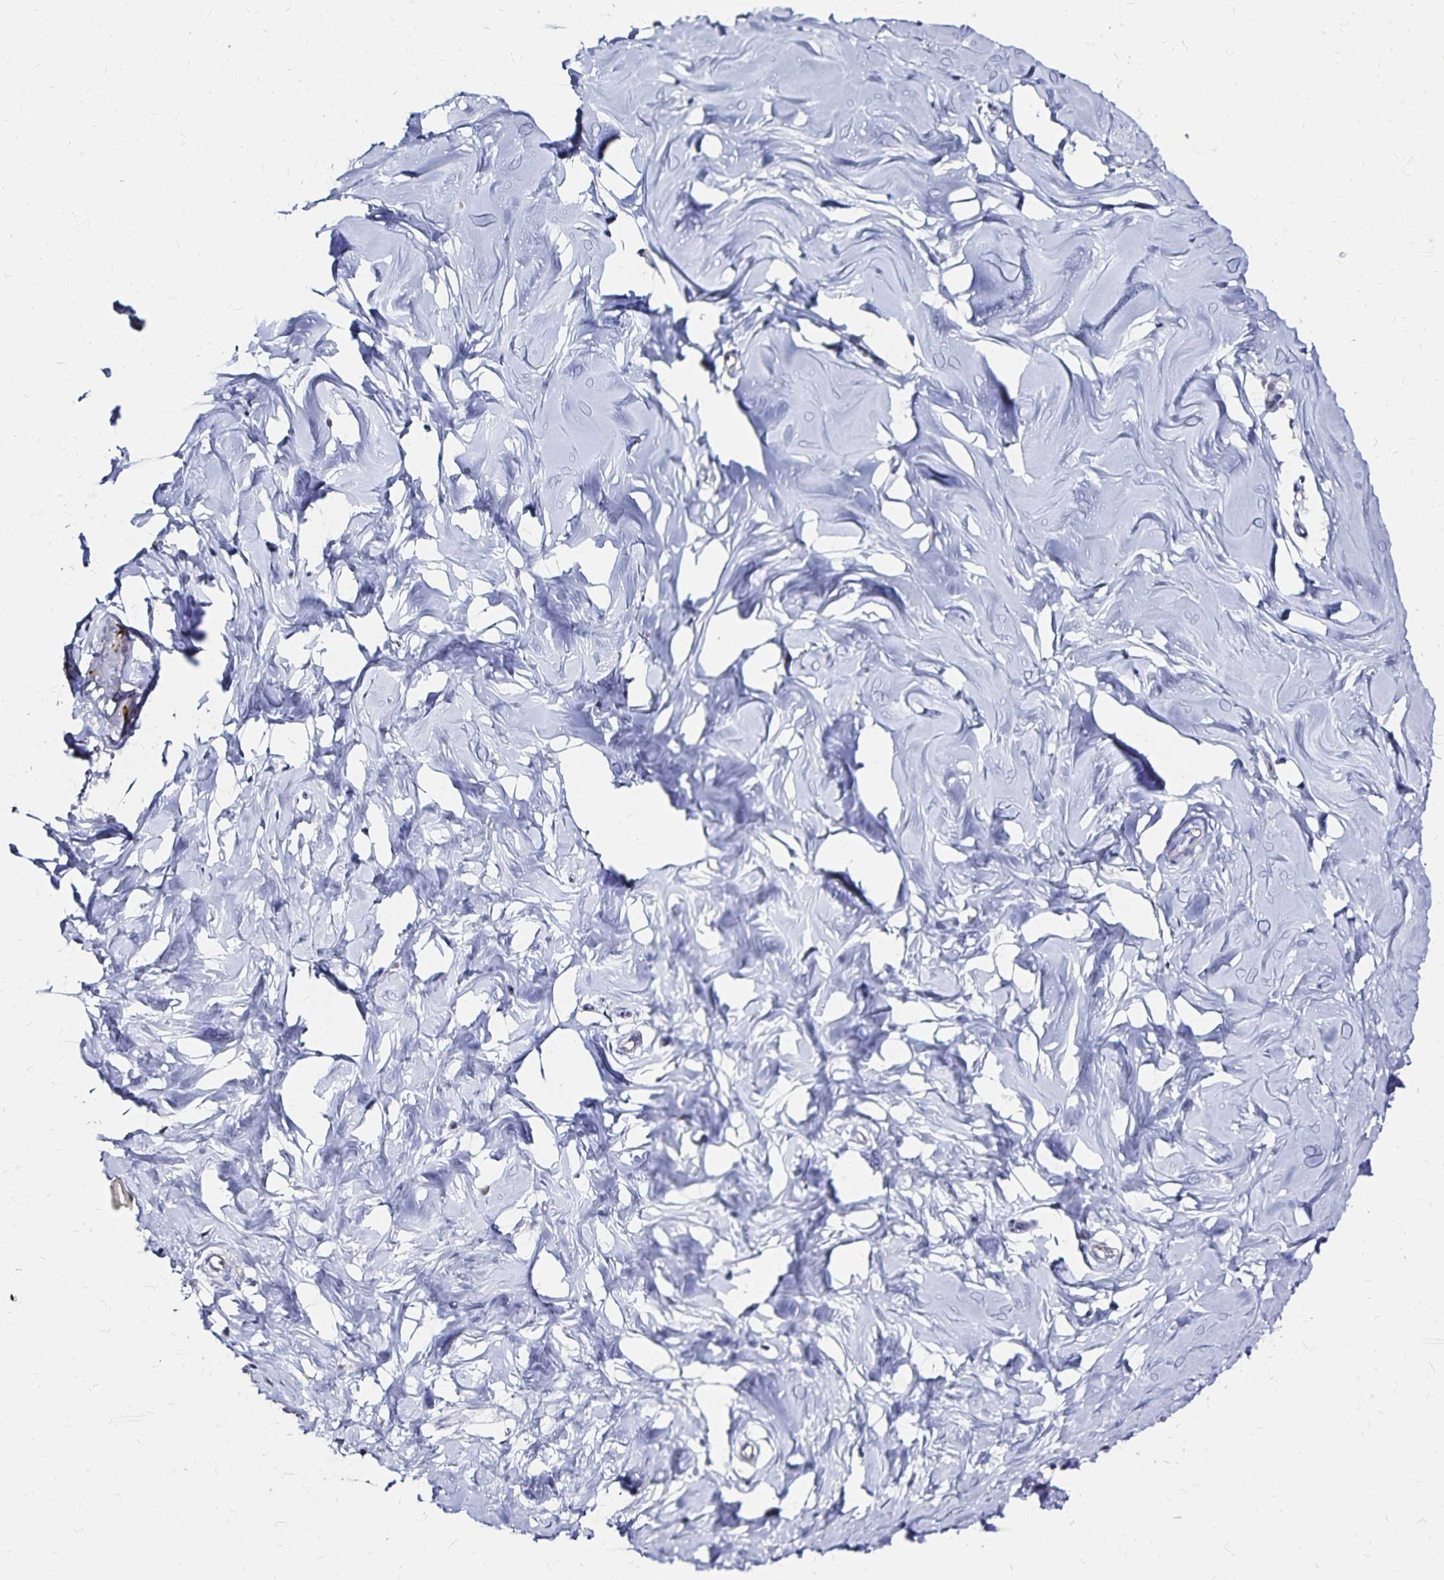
{"staining": {"intensity": "negative", "quantity": "none", "location": "none"}, "tissue": "breast", "cell_type": "Adipocytes", "image_type": "normal", "snomed": [{"axis": "morphology", "description": "Normal tissue, NOS"}, {"axis": "topography", "description": "Breast"}], "caption": "Adipocytes are negative for protein expression in normal human breast. (Brightfield microscopy of DAB immunohistochemistry (IHC) at high magnification).", "gene": "SLC5A1", "patient": {"sex": "female", "age": 27}}